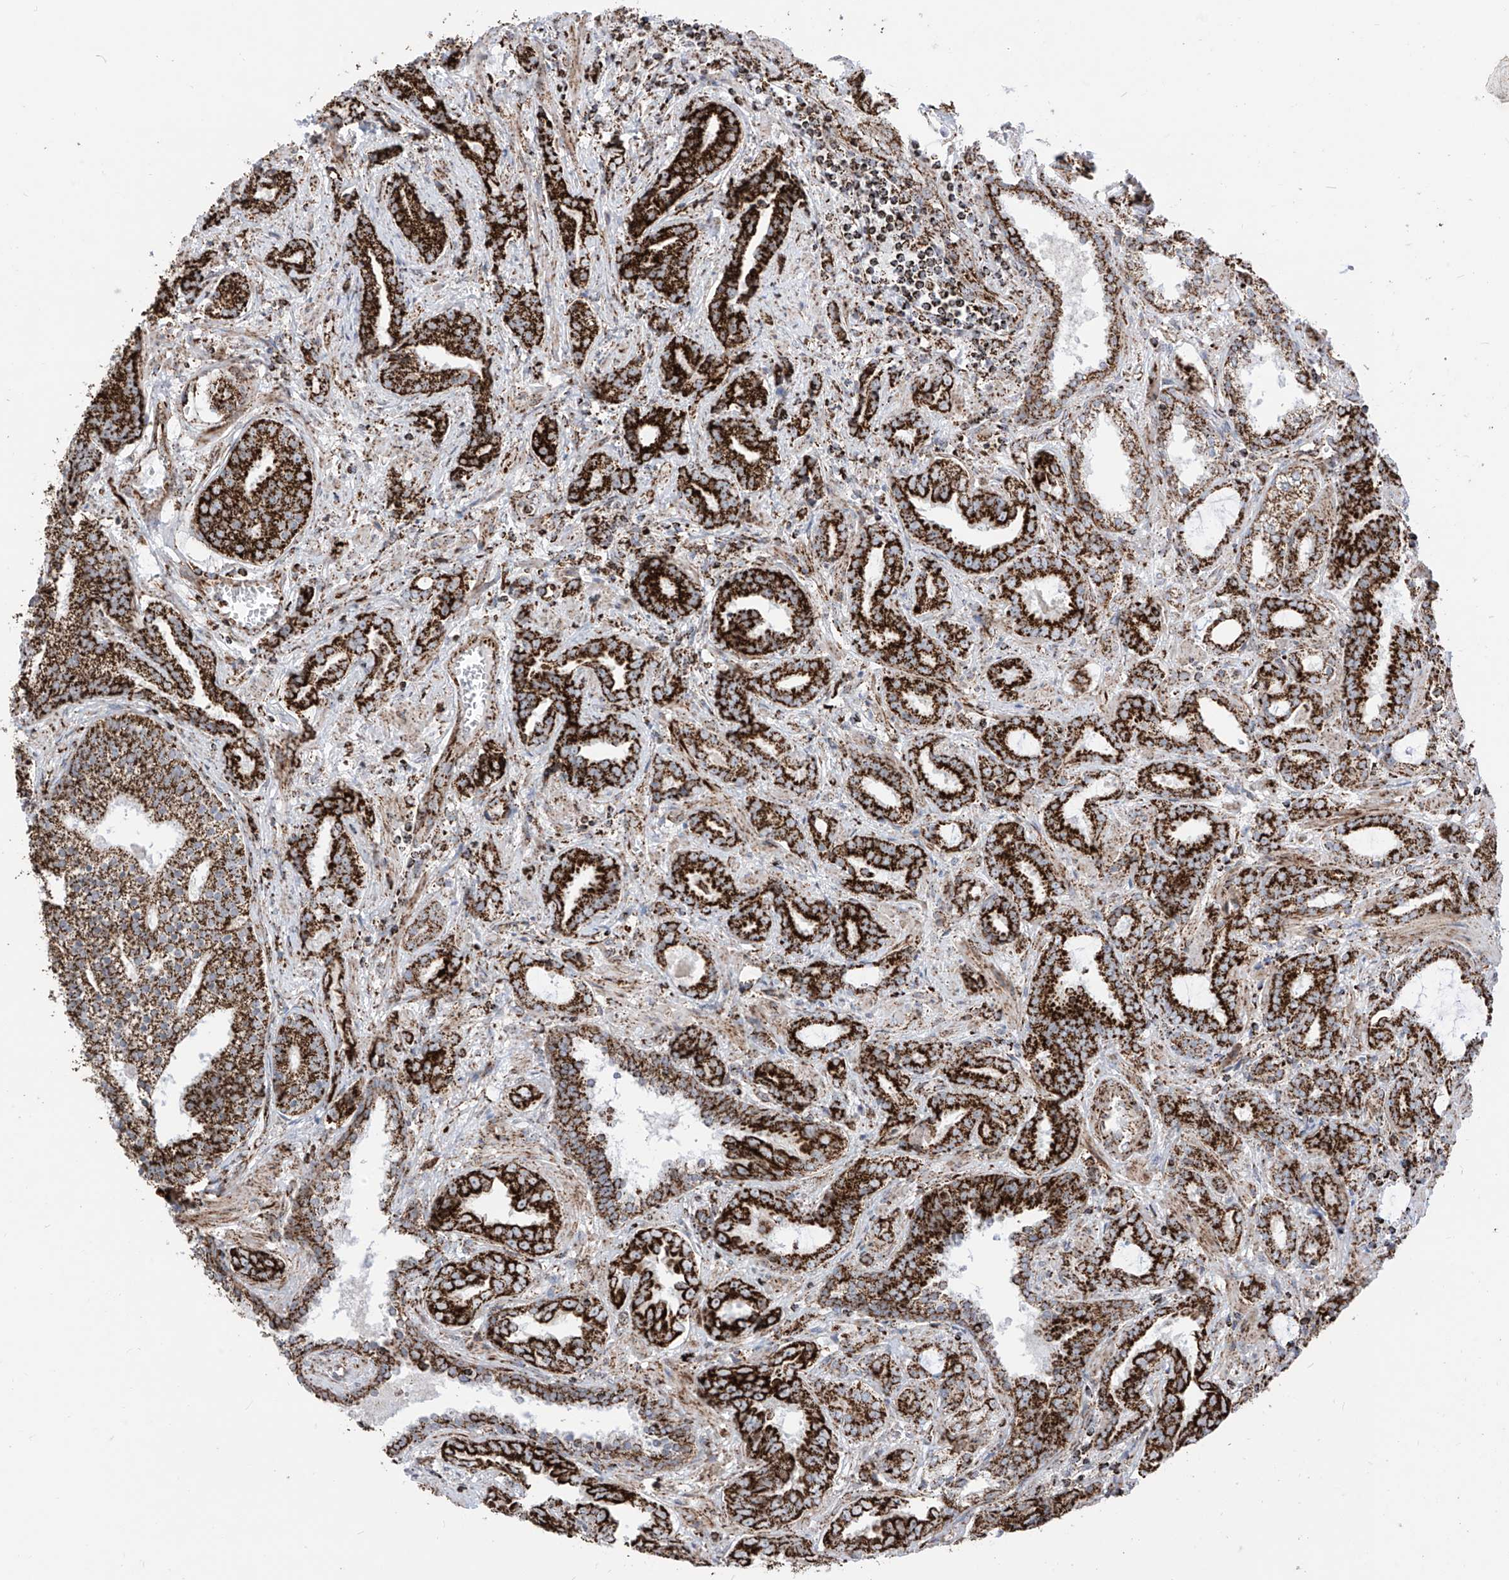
{"staining": {"intensity": "strong", "quantity": ">75%", "location": "cytoplasmic/membranous"}, "tissue": "prostate cancer", "cell_type": "Tumor cells", "image_type": "cancer", "snomed": [{"axis": "morphology", "description": "Adenocarcinoma, High grade"}, {"axis": "topography", "description": "Prostate and seminal vesicle, NOS"}], "caption": "This micrograph shows immunohistochemistry (IHC) staining of human prostate cancer (adenocarcinoma (high-grade)), with high strong cytoplasmic/membranous positivity in approximately >75% of tumor cells.", "gene": "COX5B", "patient": {"sex": "male", "age": 67}}